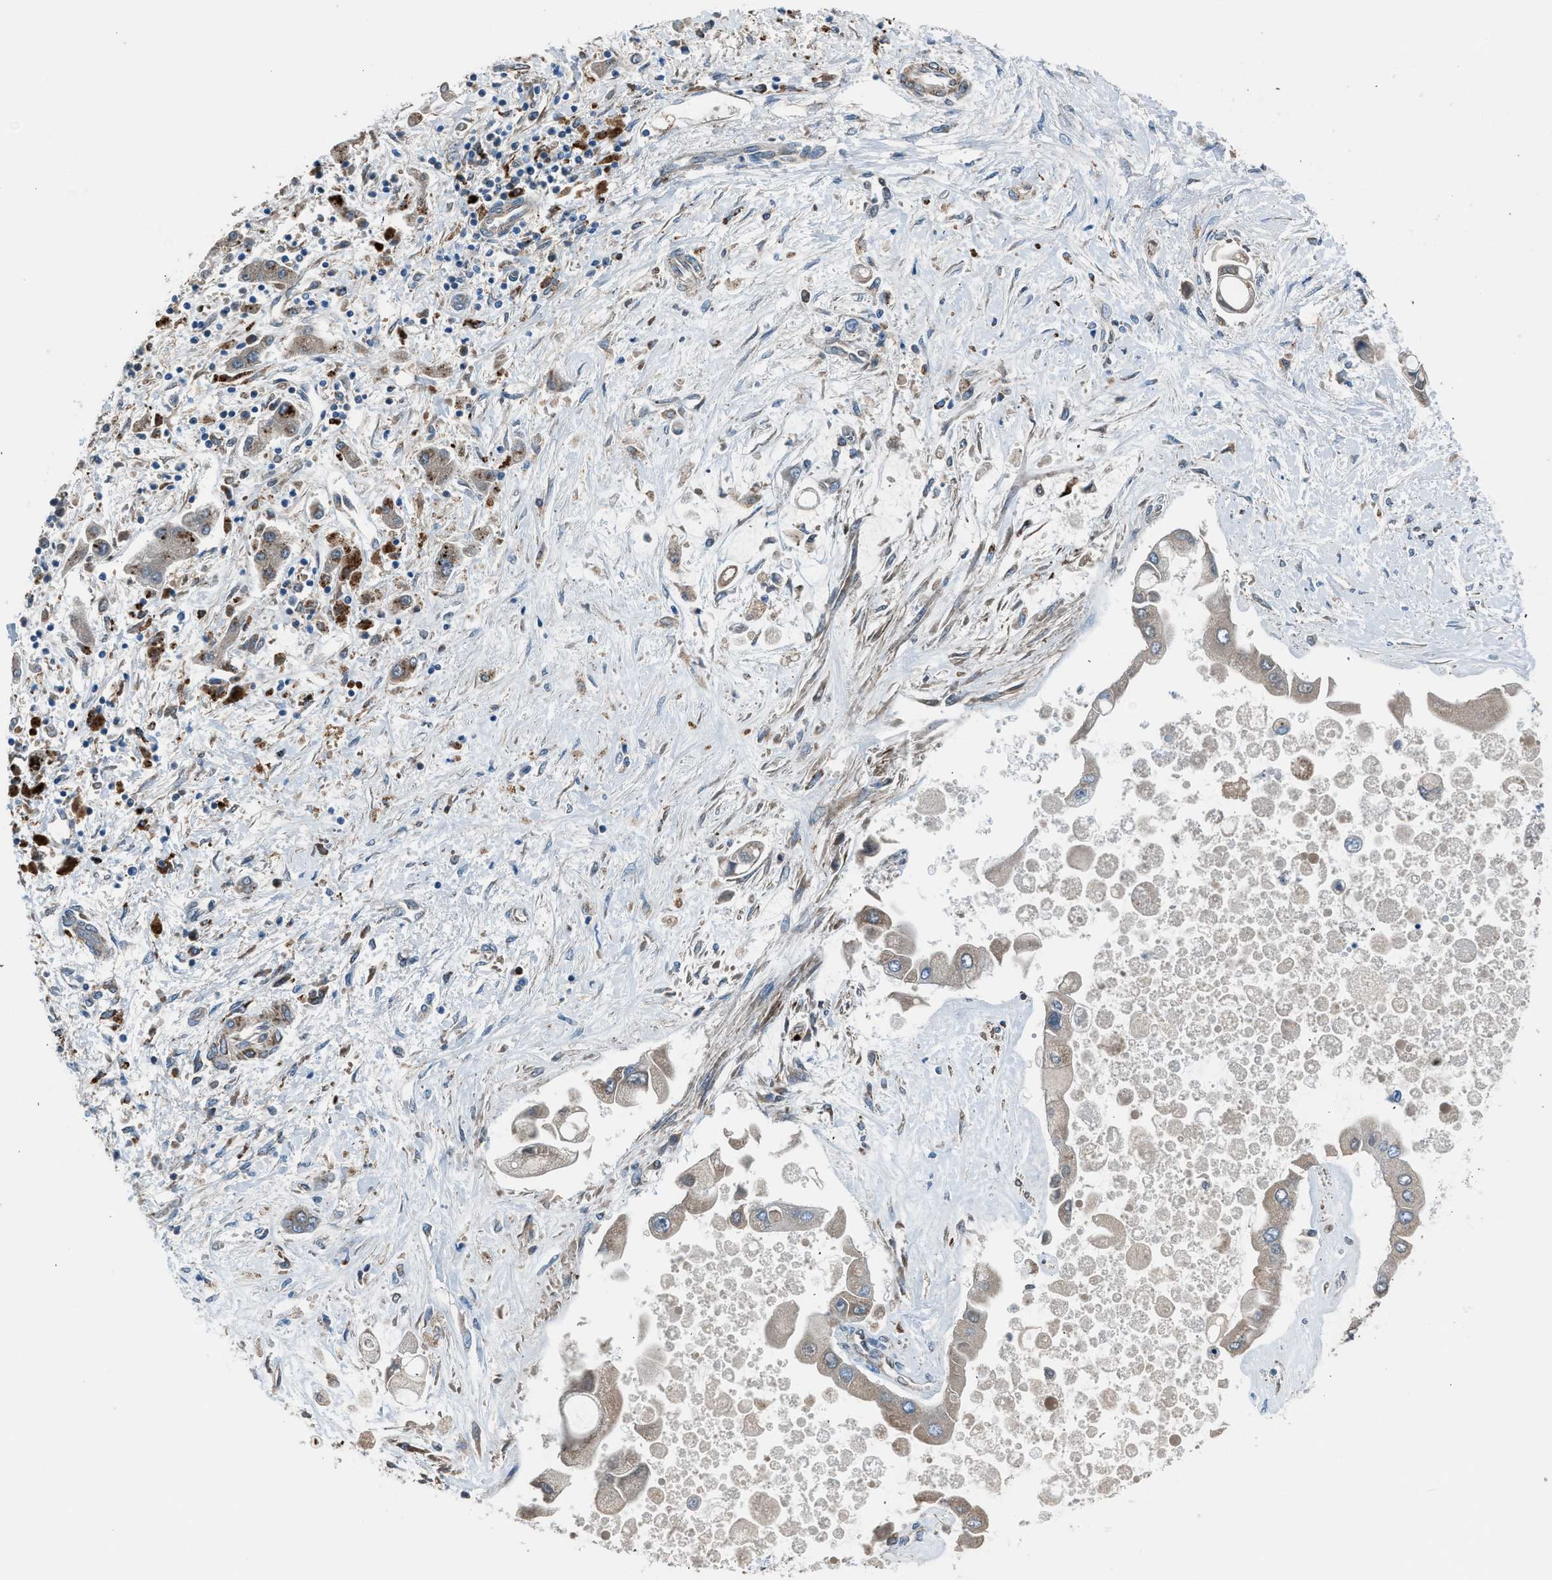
{"staining": {"intensity": "moderate", "quantity": "25%-75%", "location": "cytoplasmic/membranous"}, "tissue": "liver cancer", "cell_type": "Tumor cells", "image_type": "cancer", "snomed": [{"axis": "morphology", "description": "Cholangiocarcinoma"}, {"axis": "topography", "description": "Liver"}], "caption": "The micrograph reveals a brown stain indicating the presence of a protein in the cytoplasmic/membranous of tumor cells in liver cancer (cholangiocarcinoma). (Brightfield microscopy of DAB IHC at high magnification).", "gene": "LMBR1", "patient": {"sex": "male", "age": 50}}